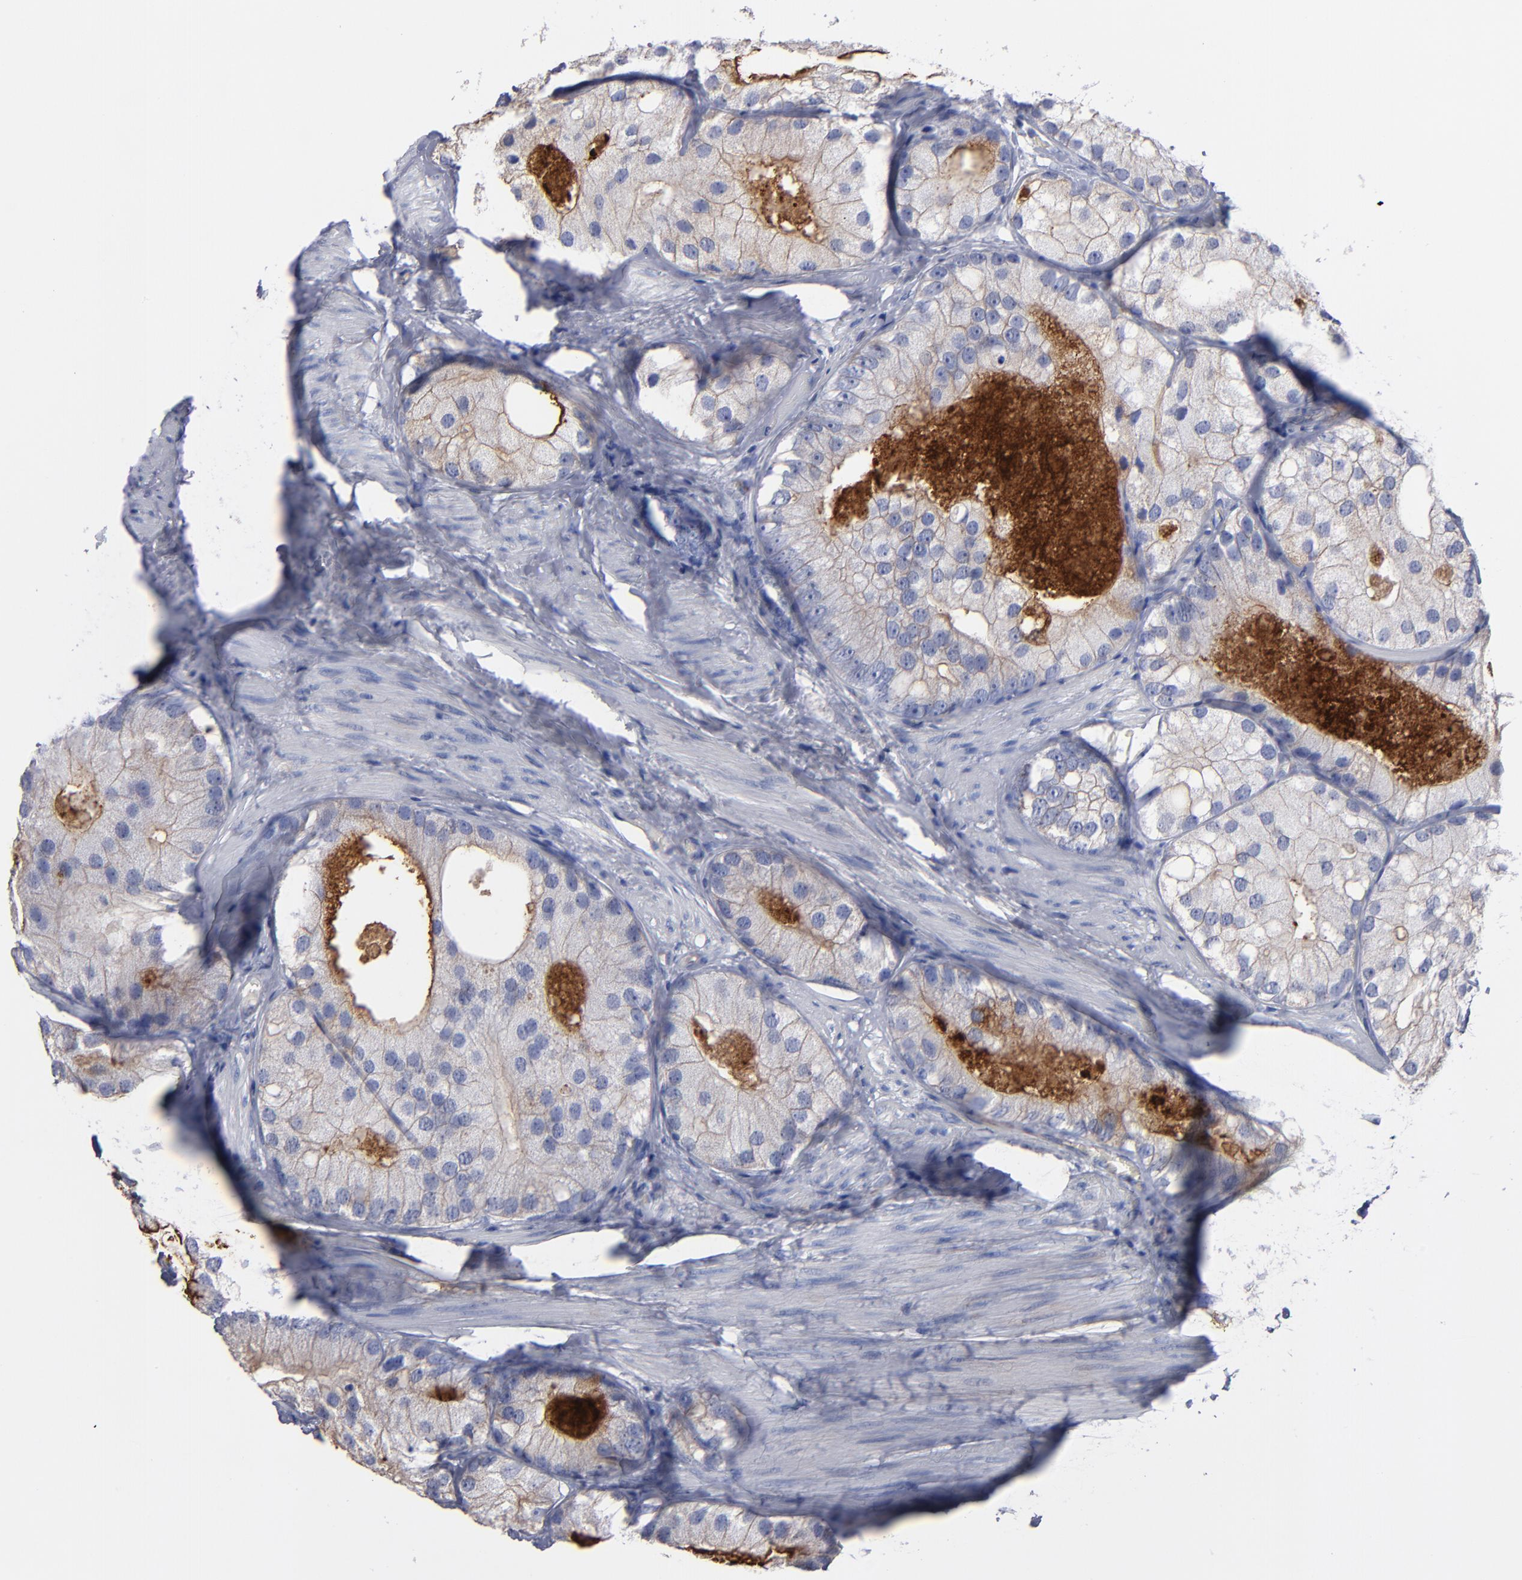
{"staining": {"intensity": "weak", "quantity": "<25%", "location": "cytoplasmic/membranous"}, "tissue": "prostate cancer", "cell_type": "Tumor cells", "image_type": "cancer", "snomed": [{"axis": "morphology", "description": "Adenocarcinoma, Low grade"}, {"axis": "topography", "description": "Prostate"}], "caption": "Tumor cells show no significant protein staining in prostate cancer (low-grade adenocarcinoma).", "gene": "TM4SF1", "patient": {"sex": "male", "age": 69}}